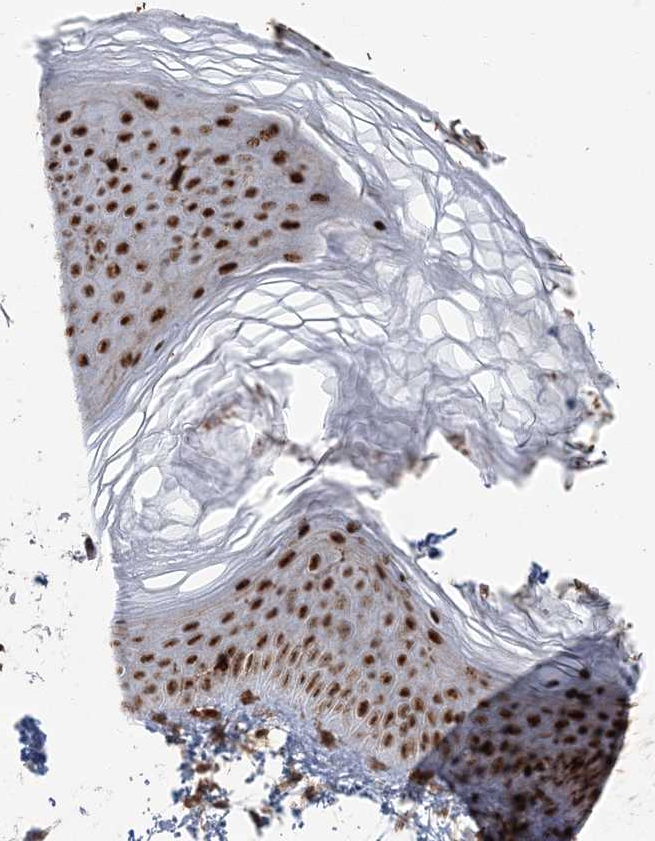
{"staining": {"intensity": "moderate", "quantity": ">75%", "location": "nuclear"}, "tissue": "skin", "cell_type": "Fibroblasts", "image_type": "normal", "snomed": [{"axis": "morphology", "description": "Normal tissue, NOS"}, {"axis": "topography", "description": "Skin"}], "caption": "Brown immunohistochemical staining in unremarkable human skin reveals moderate nuclear staining in about >75% of fibroblasts.", "gene": "DDX46", "patient": {"sex": "male", "age": 37}}